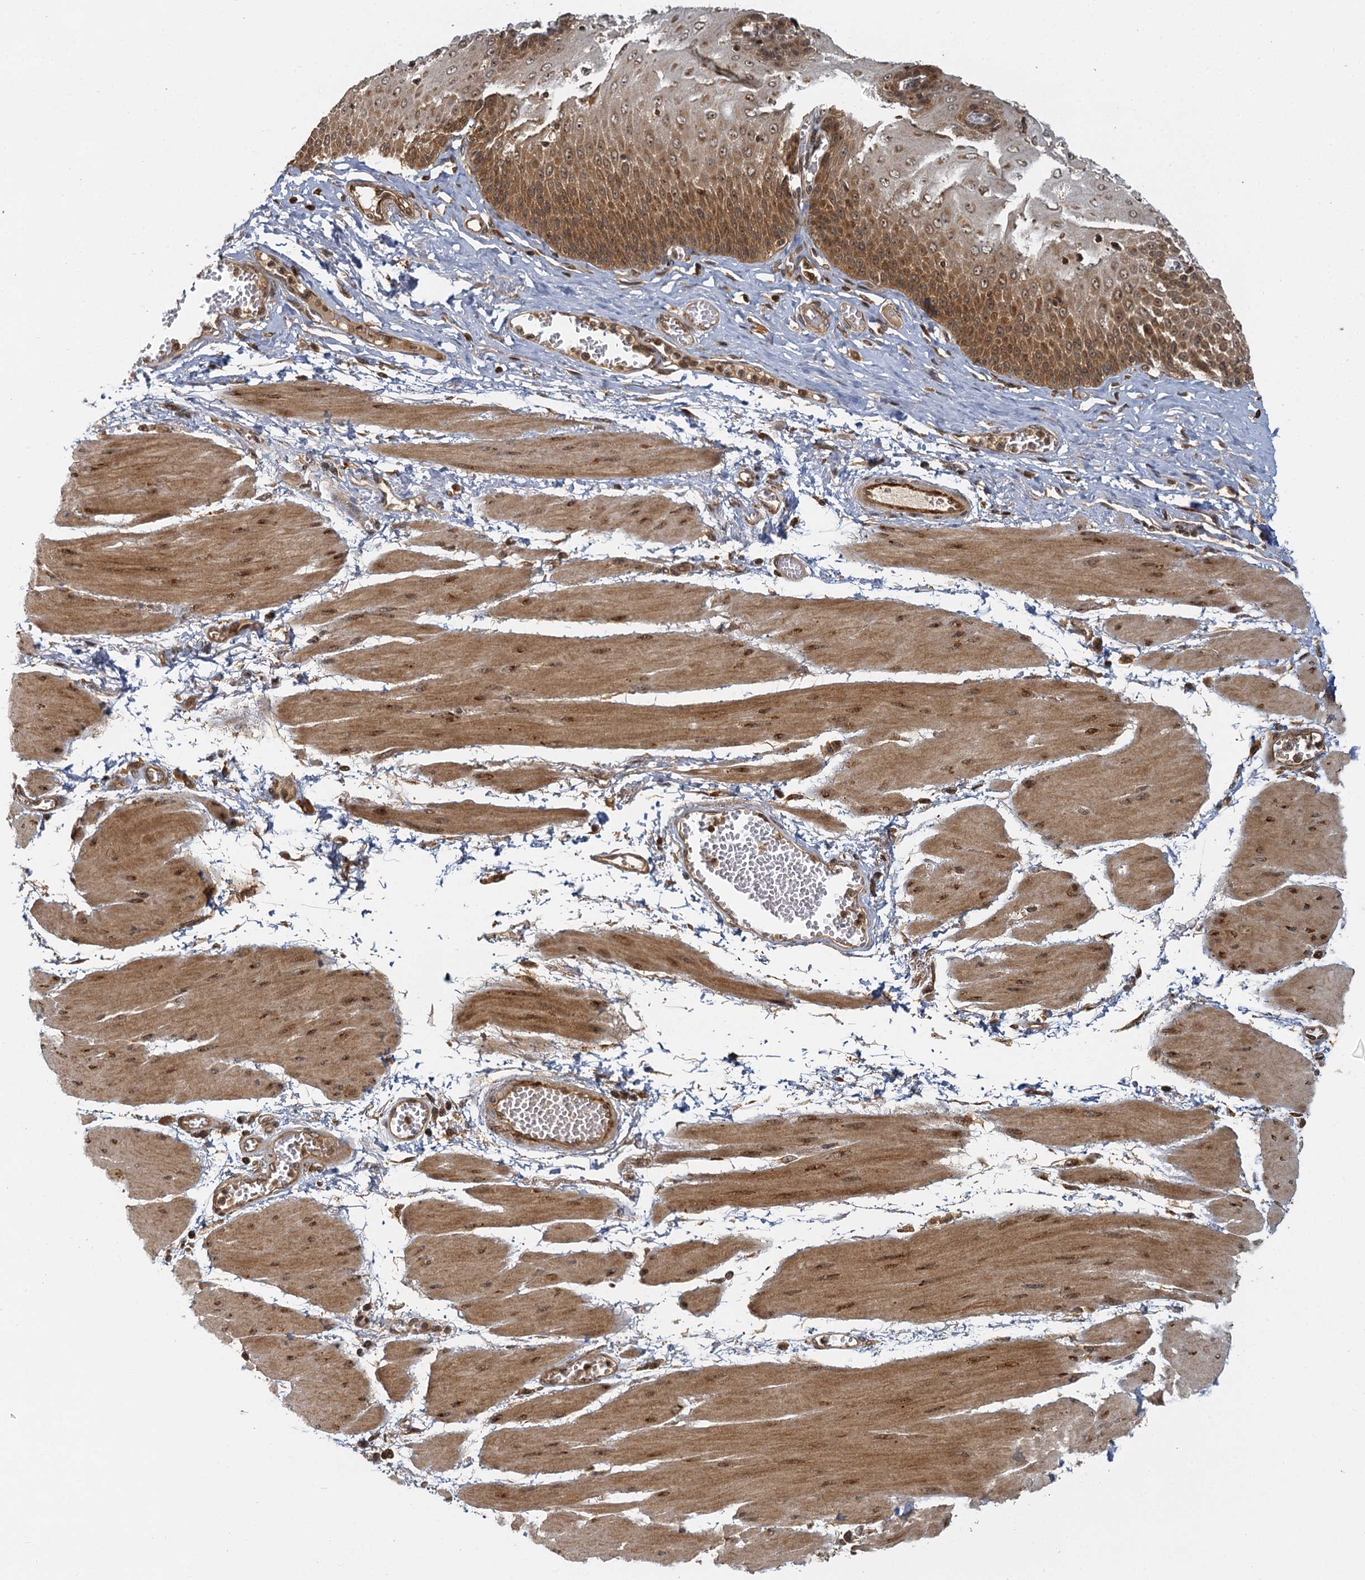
{"staining": {"intensity": "moderate", "quantity": ">75%", "location": "cytoplasmic/membranous,nuclear"}, "tissue": "esophagus", "cell_type": "Squamous epithelial cells", "image_type": "normal", "snomed": [{"axis": "morphology", "description": "Normal tissue, NOS"}, {"axis": "topography", "description": "Esophagus"}], "caption": "IHC staining of benign esophagus, which exhibits medium levels of moderate cytoplasmic/membranous,nuclear staining in approximately >75% of squamous epithelial cells indicating moderate cytoplasmic/membranous,nuclear protein expression. The staining was performed using DAB (3,3'-diaminobenzidine) (brown) for protein detection and nuclei were counterstained in hematoxylin (blue).", "gene": "ZNF549", "patient": {"sex": "male", "age": 60}}